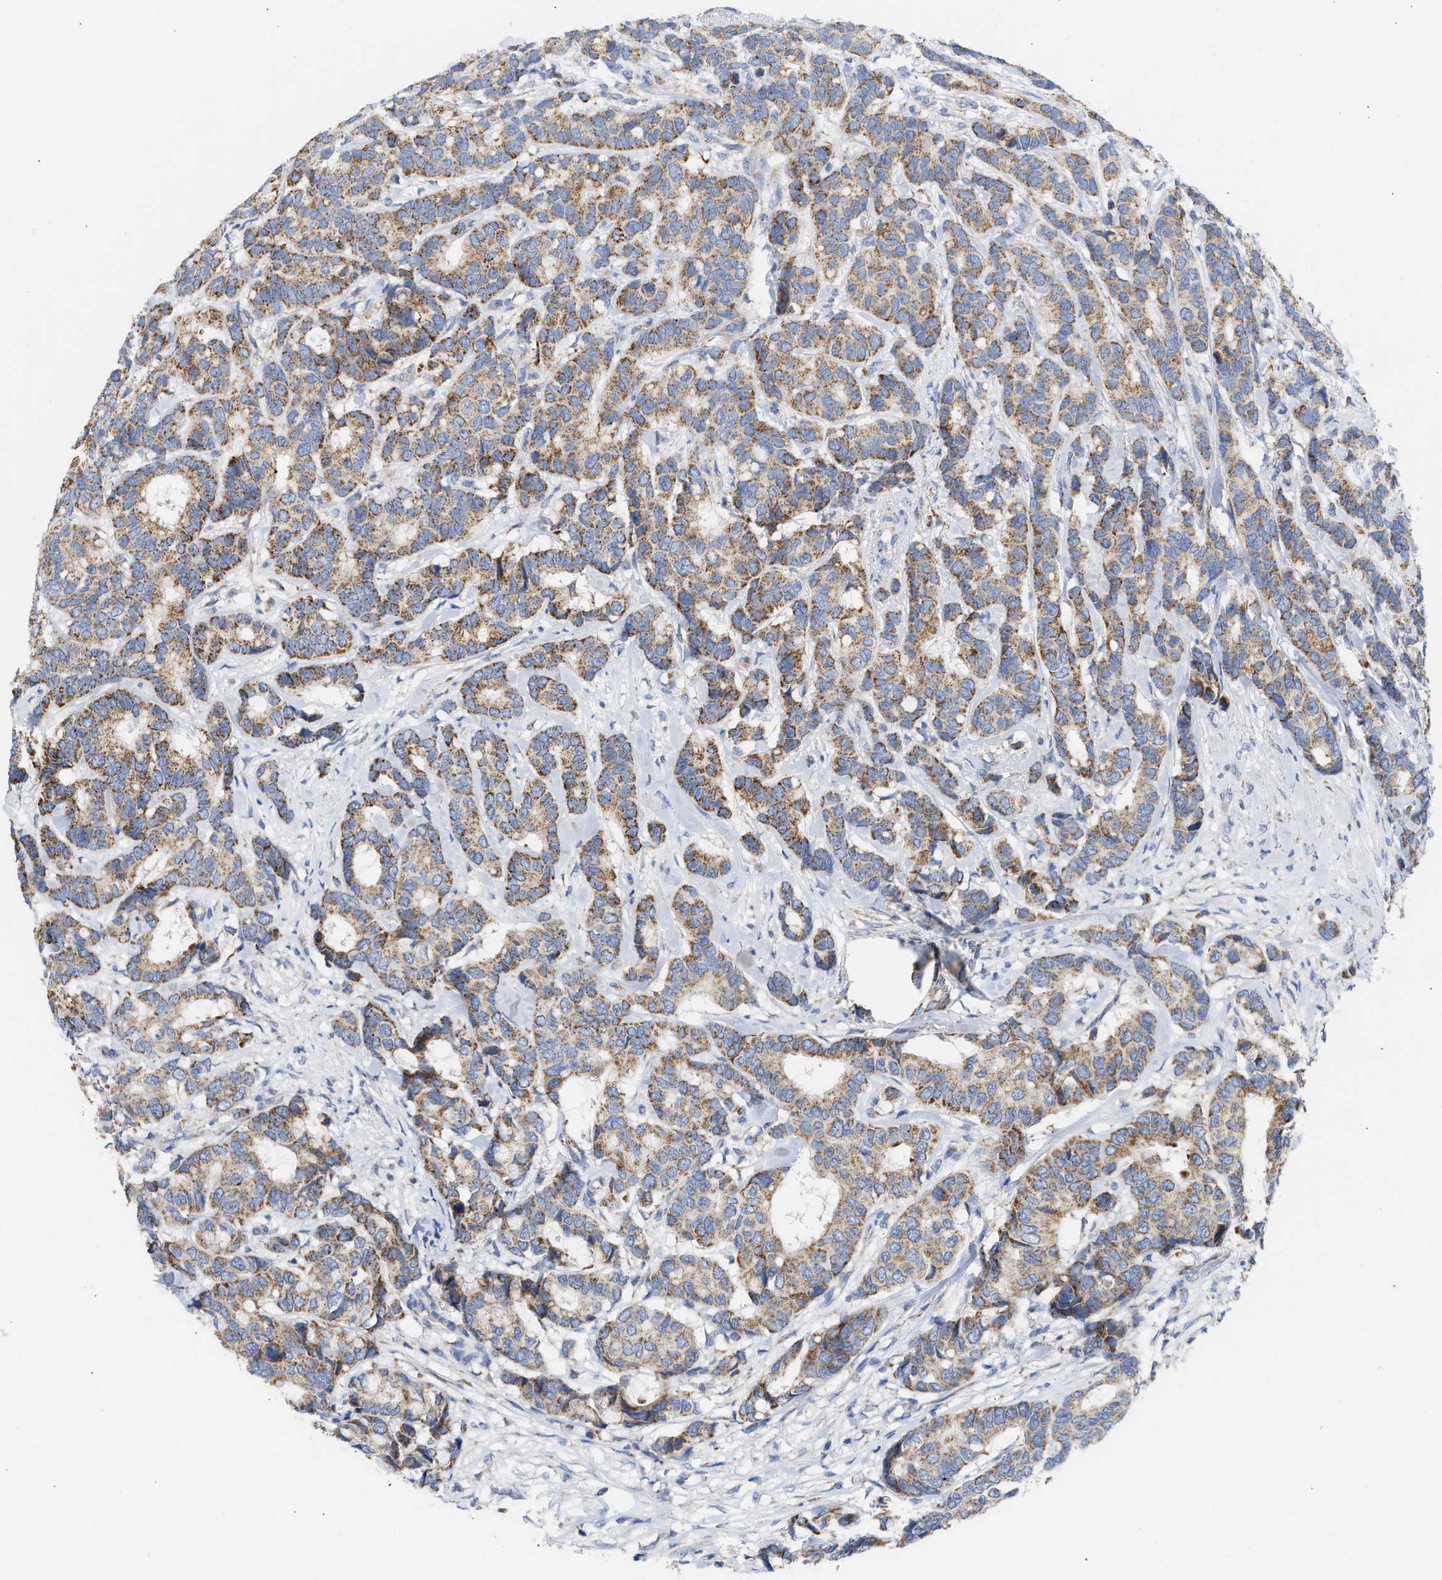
{"staining": {"intensity": "moderate", "quantity": ">75%", "location": "cytoplasmic/membranous"}, "tissue": "breast cancer", "cell_type": "Tumor cells", "image_type": "cancer", "snomed": [{"axis": "morphology", "description": "Duct carcinoma"}, {"axis": "topography", "description": "Breast"}], "caption": "Human breast invasive ductal carcinoma stained with a brown dye demonstrates moderate cytoplasmic/membranous positive positivity in about >75% of tumor cells.", "gene": "ACOT13", "patient": {"sex": "female", "age": 87}}